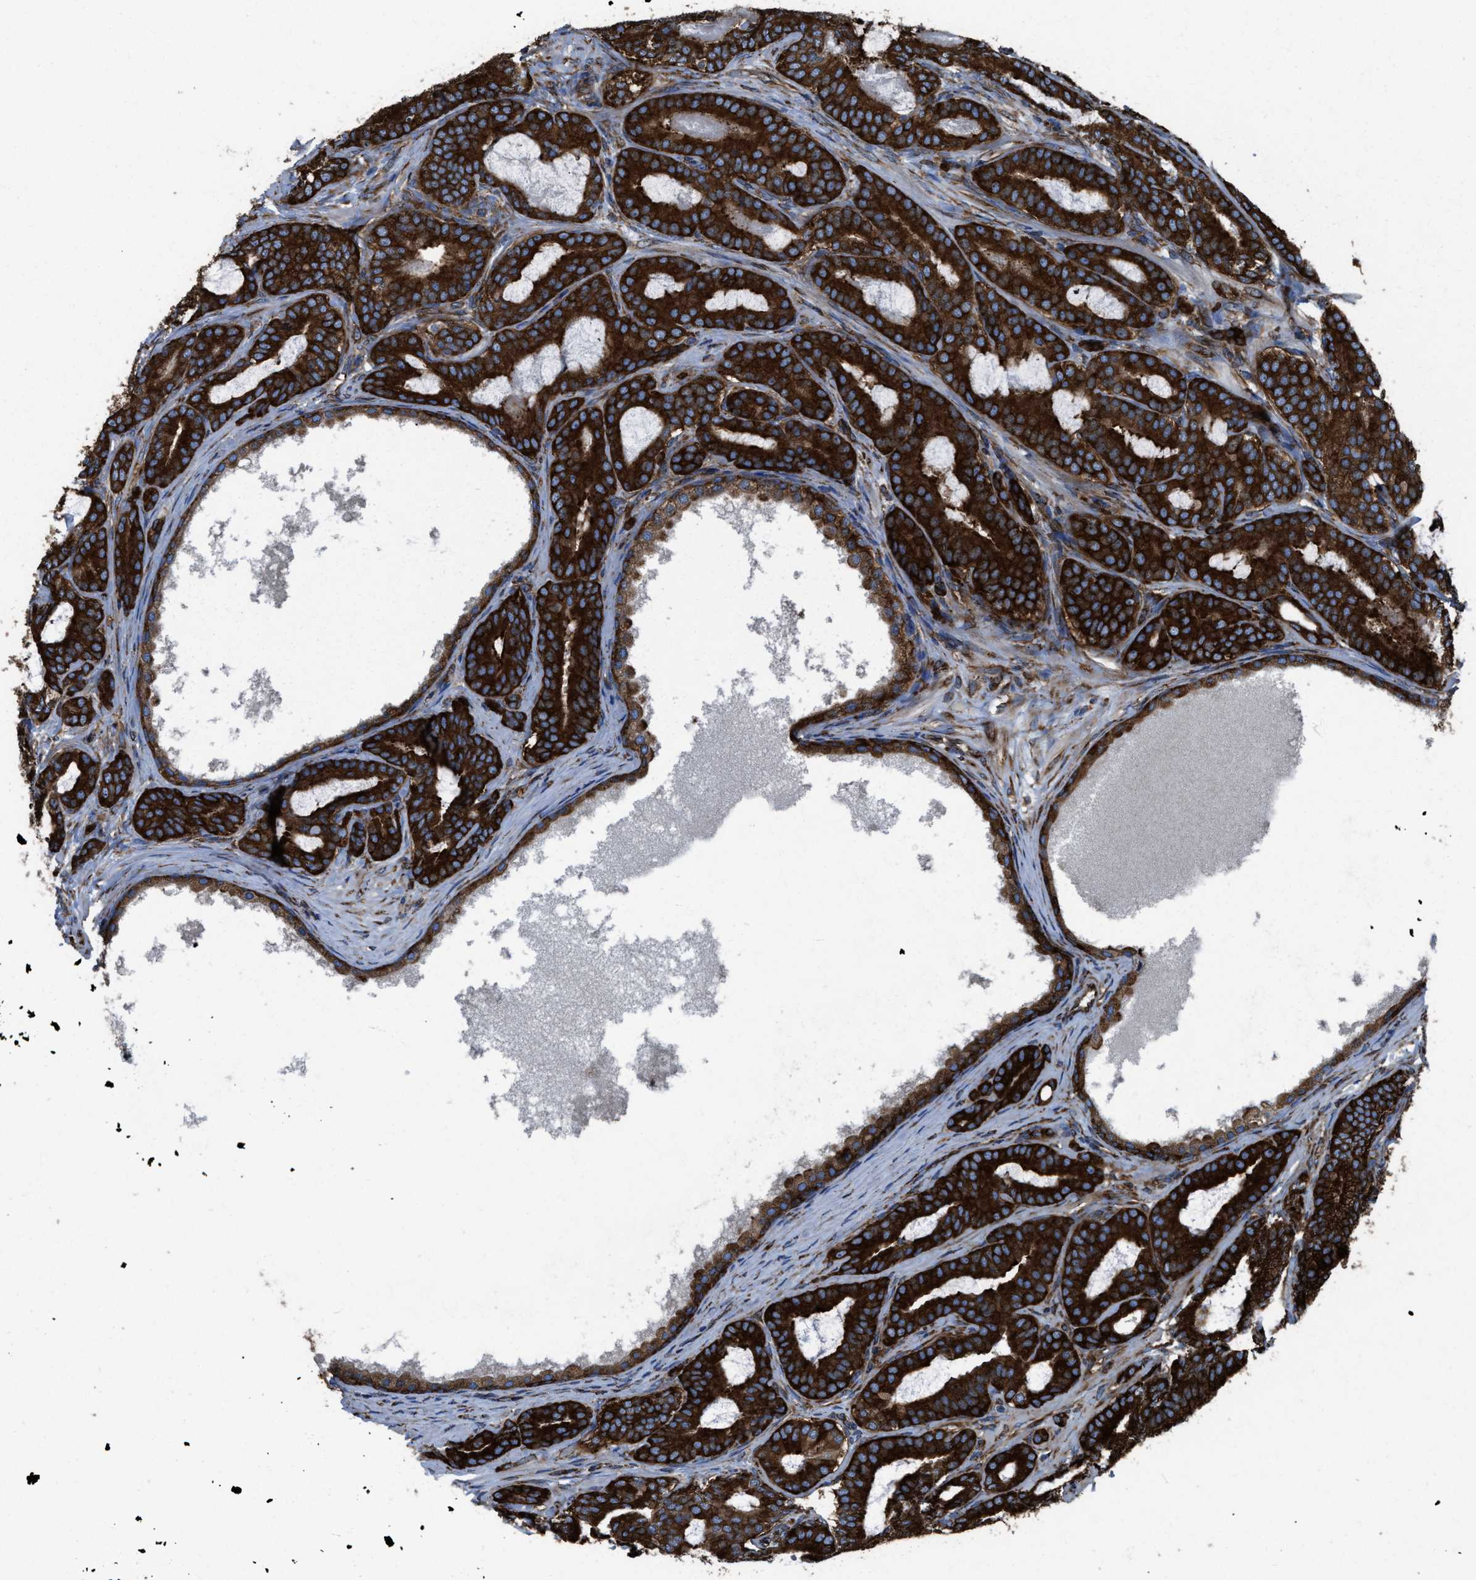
{"staining": {"intensity": "strong", "quantity": ">75%", "location": "cytoplasmic/membranous"}, "tissue": "prostate cancer", "cell_type": "Tumor cells", "image_type": "cancer", "snomed": [{"axis": "morphology", "description": "Adenocarcinoma, High grade"}, {"axis": "topography", "description": "Prostate"}], "caption": "IHC image of human prostate cancer (high-grade adenocarcinoma) stained for a protein (brown), which demonstrates high levels of strong cytoplasmic/membranous expression in about >75% of tumor cells.", "gene": "CAPRIN1", "patient": {"sex": "male", "age": 60}}